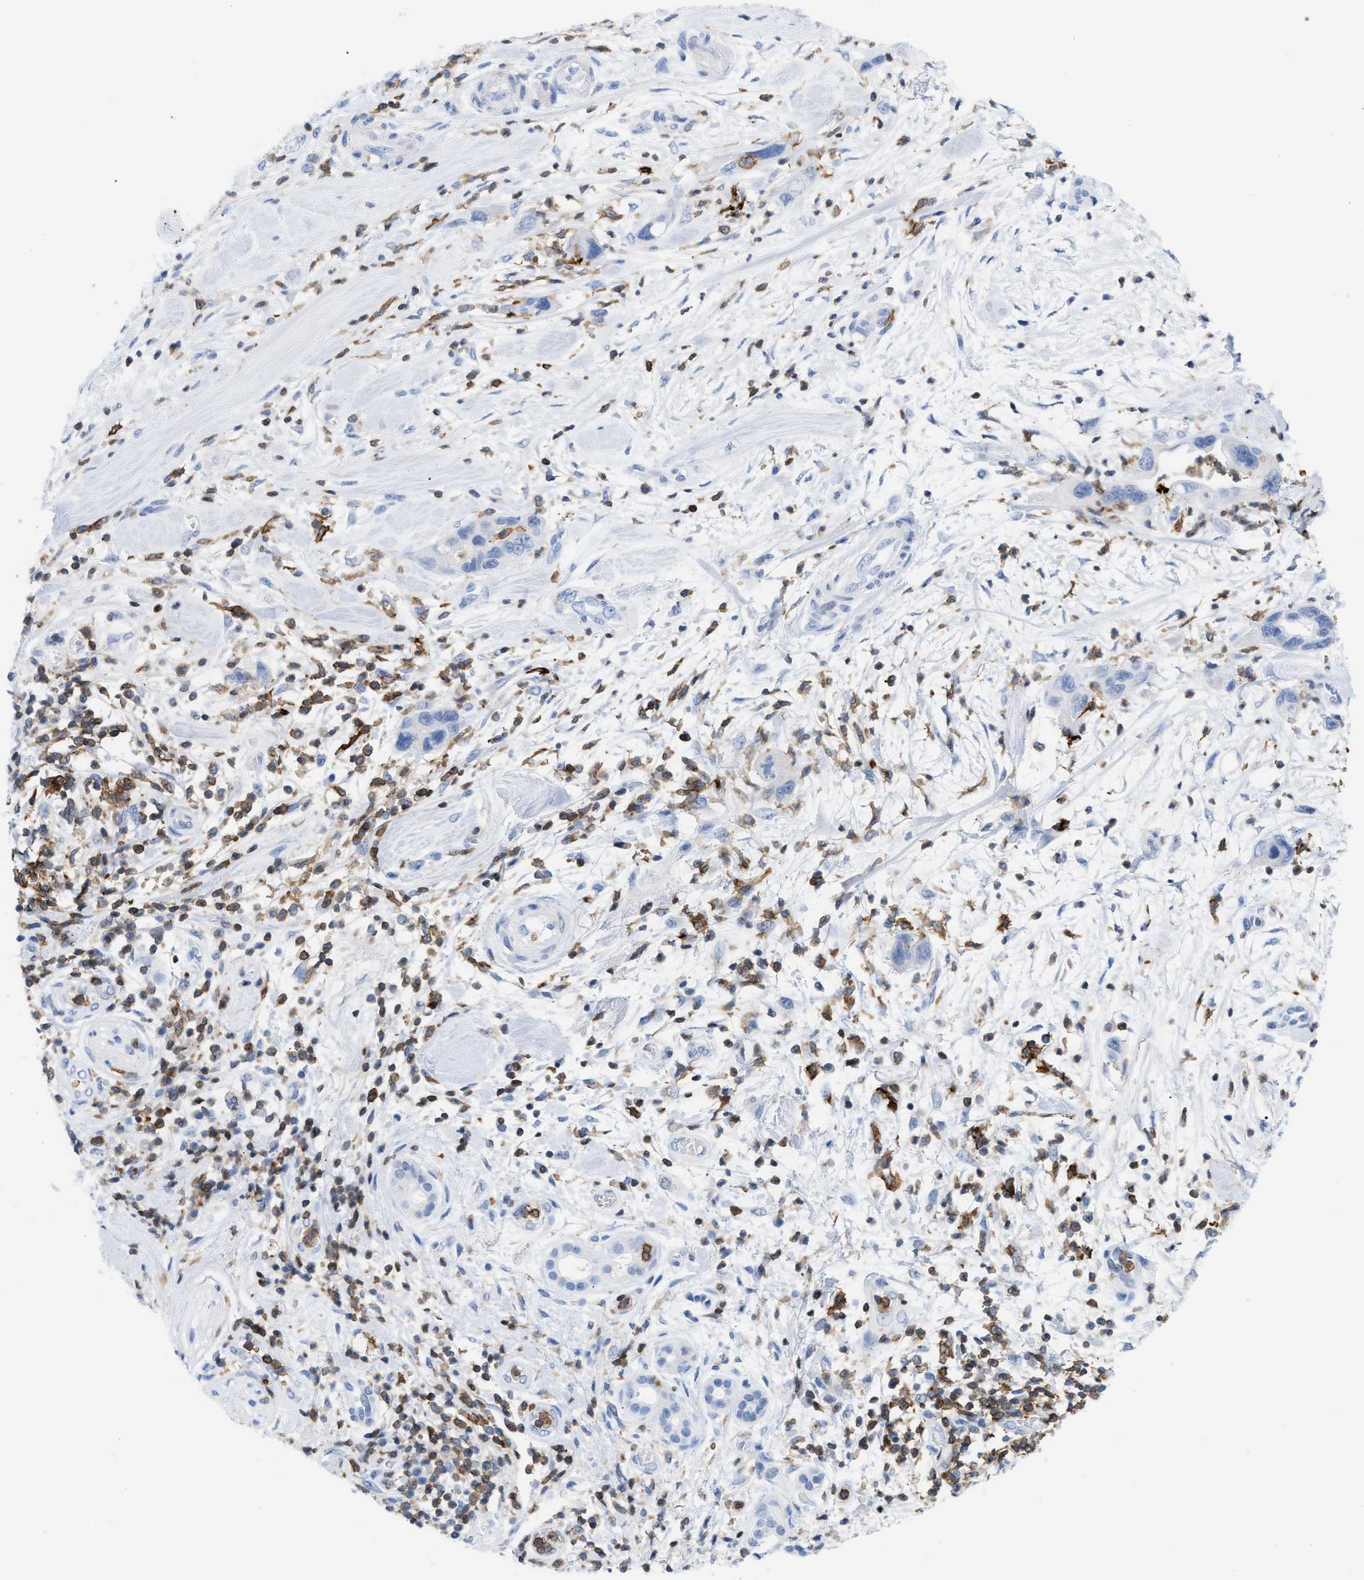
{"staining": {"intensity": "negative", "quantity": "none", "location": "none"}, "tissue": "pancreatic cancer", "cell_type": "Tumor cells", "image_type": "cancer", "snomed": [{"axis": "morphology", "description": "Adenocarcinoma, NOS"}, {"axis": "topography", "description": "Pancreas"}], "caption": "This histopathology image is of pancreatic cancer stained with immunohistochemistry (IHC) to label a protein in brown with the nuclei are counter-stained blue. There is no positivity in tumor cells.", "gene": "LCP1", "patient": {"sex": "female", "age": 70}}